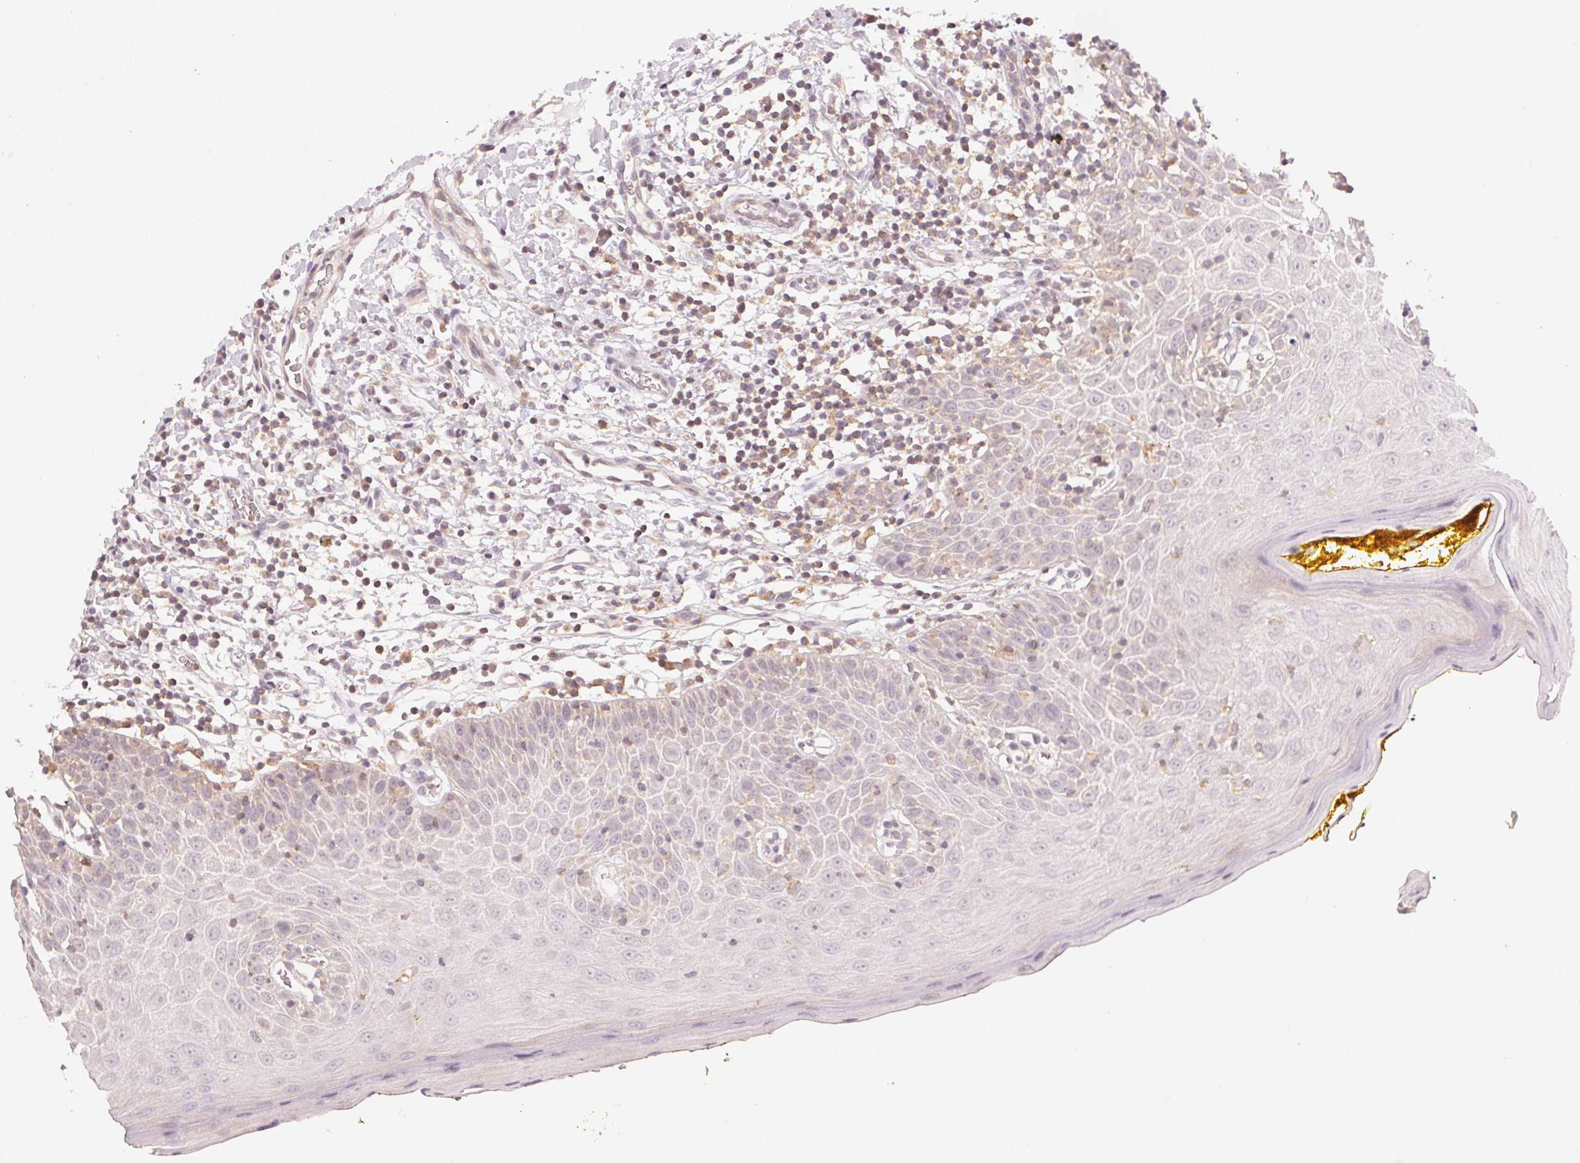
{"staining": {"intensity": "weak", "quantity": "<25%", "location": "cytoplasmic/membranous"}, "tissue": "oral mucosa", "cell_type": "Squamous epithelial cells", "image_type": "normal", "snomed": [{"axis": "morphology", "description": "Normal tissue, NOS"}, {"axis": "topography", "description": "Oral tissue"}, {"axis": "topography", "description": "Tounge, NOS"}], "caption": "Unremarkable oral mucosa was stained to show a protein in brown. There is no significant positivity in squamous epithelial cells.", "gene": "NCOA4", "patient": {"sex": "female", "age": 58}}